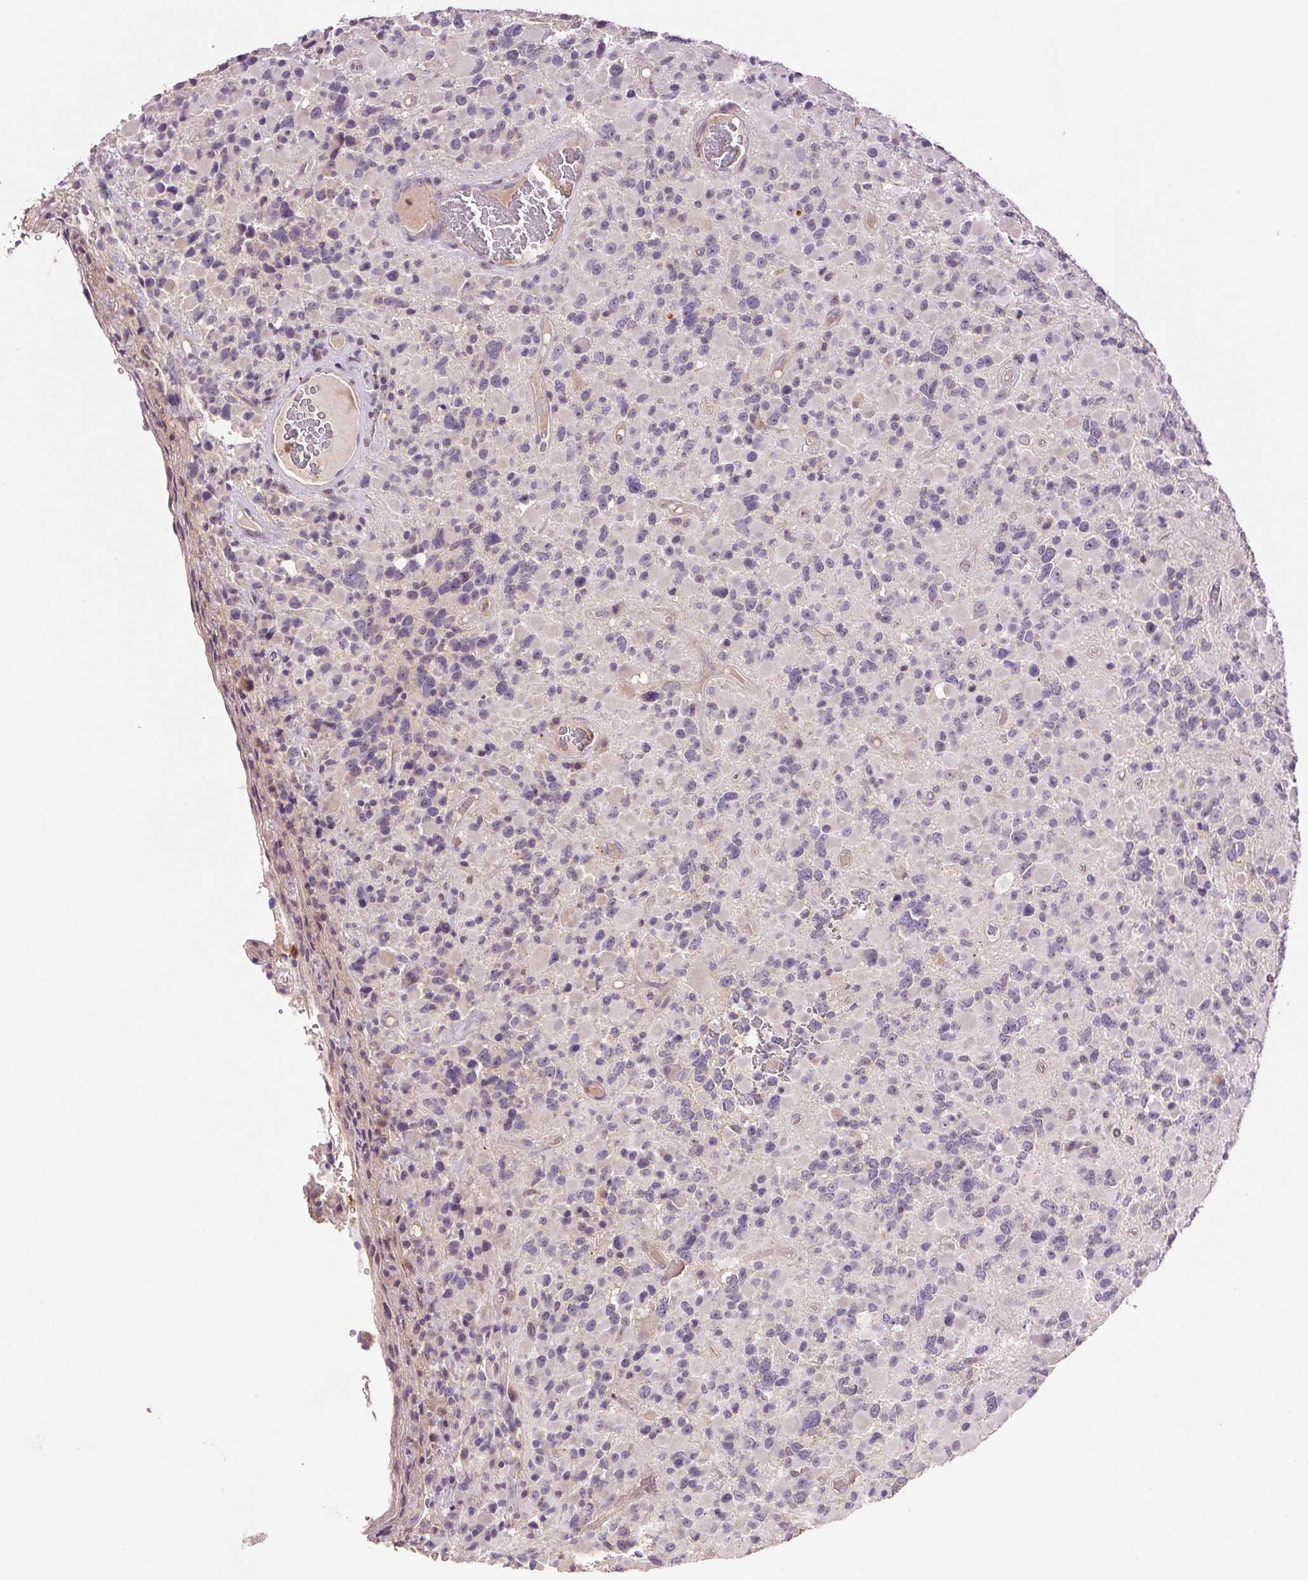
{"staining": {"intensity": "negative", "quantity": "none", "location": "none"}, "tissue": "glioma", "cell_type": "Tumor cells", "image_type": "cancer", "snomed": [{"axis": "morphology", "description": "Glioma, malignant, High grade"}, {"axis": "topography", "description": "Brain"}], "caption": "Tumor cells show no significant protein positivity in glioma.", "gene": "TMEM253", "patient": {"sex": "female", "age": 40}}